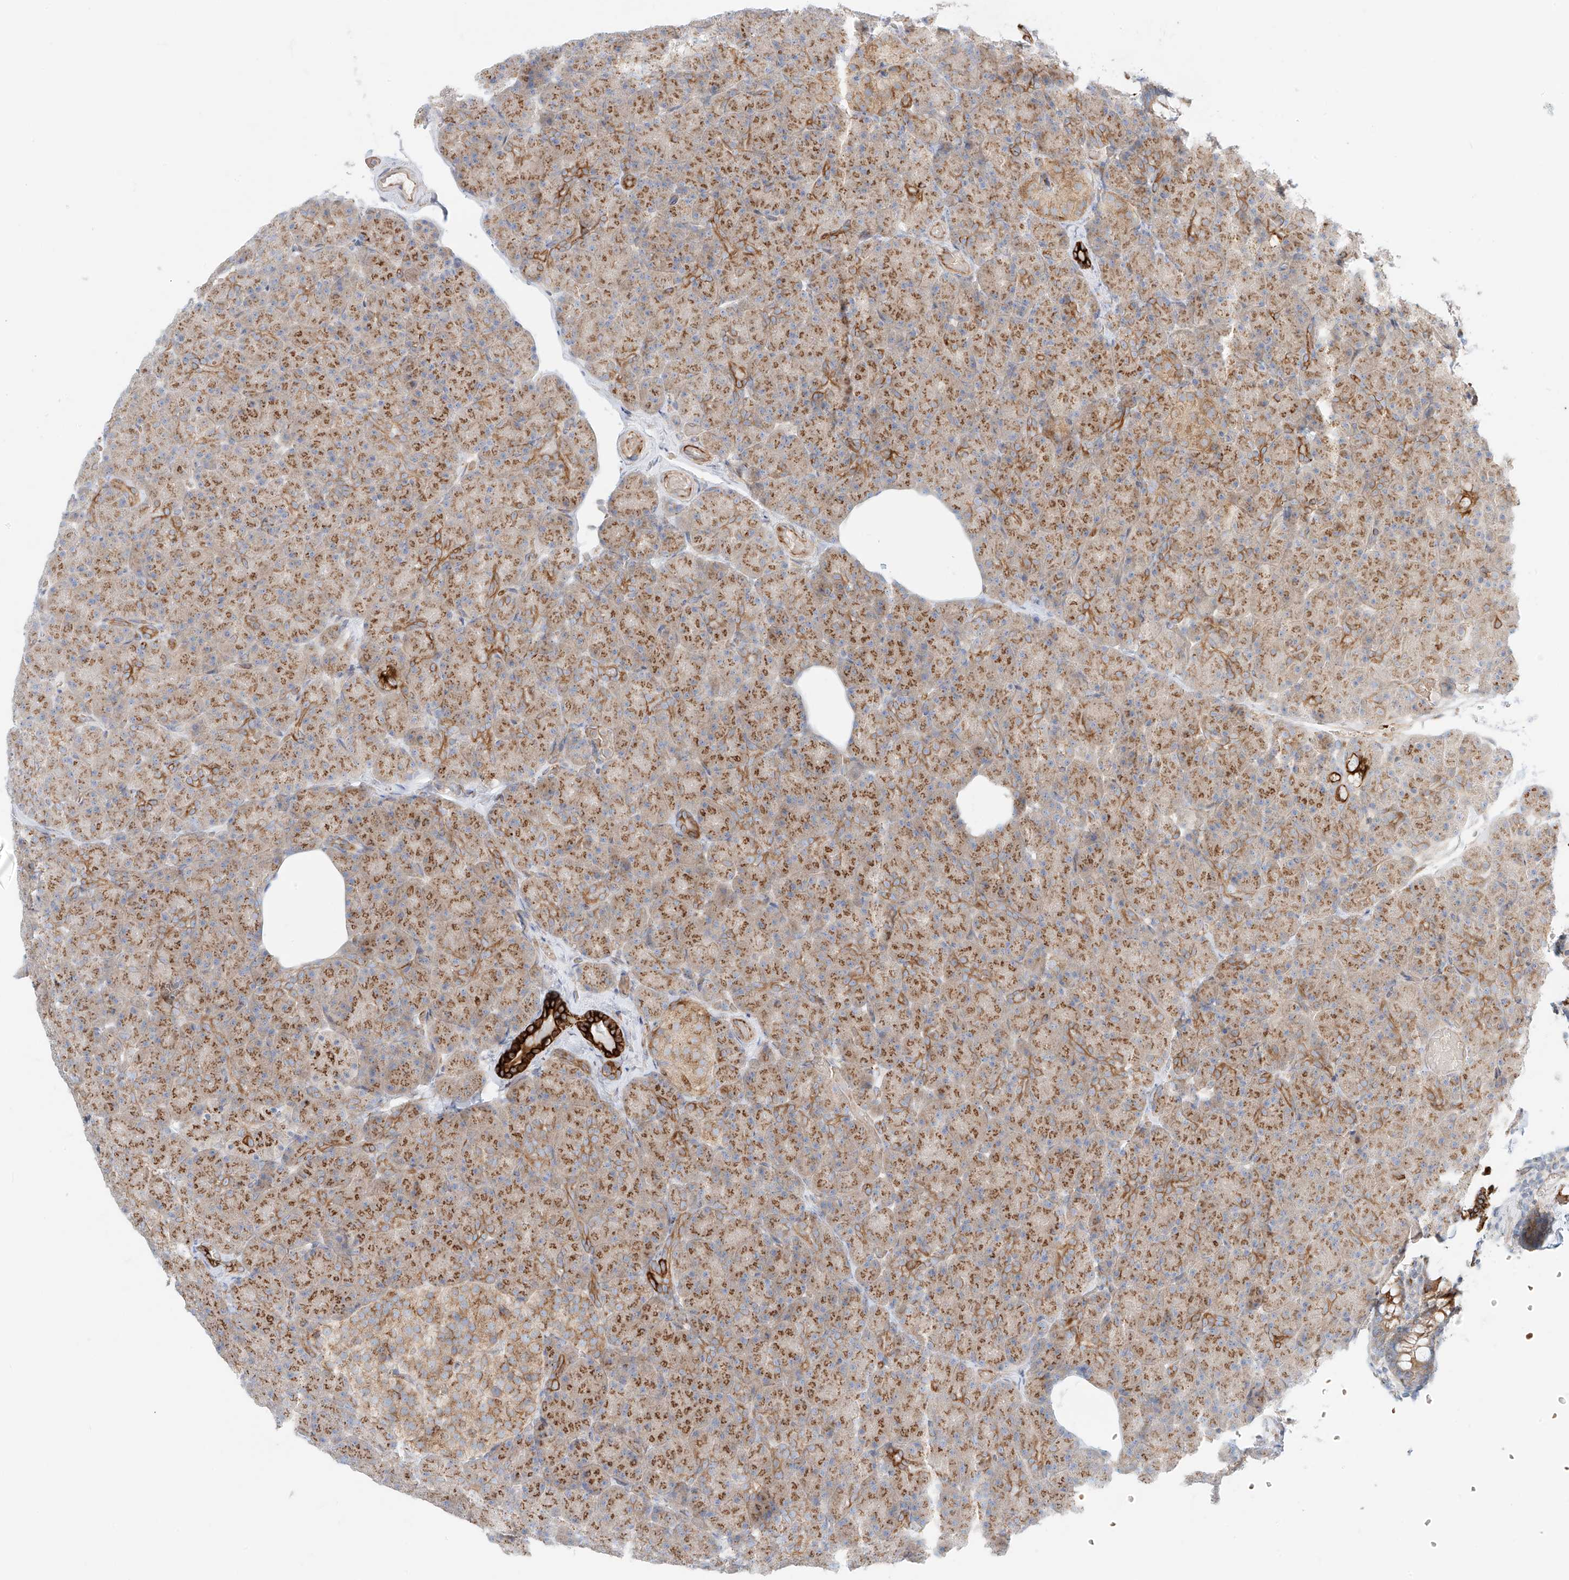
{"staining": {"intensity": "strong", "quantity": "25%-75%", "location": "cytoplasmic/membranous"}, "tissue": "pancreas", "cell_type": "Exocrine glandular cells", "image_type": "normal", "snomed": [{"axis": "morphology", "description": "Normal tissue, NOS"}, {"axis": "topography", "description": "Pancreas"}], "caption": "IHC image of normal pancreas: pancreas stained using immunohistochemistry (IHC) demonstrates high levels of strong protein expression localized specifically in the cytoplasmic/membranous of exocrine glandular cells, appearing as a cytoplasmic/membranous brown color.", "gene": "EIPR1", "patient": {"sex": "female", "age": 43}}